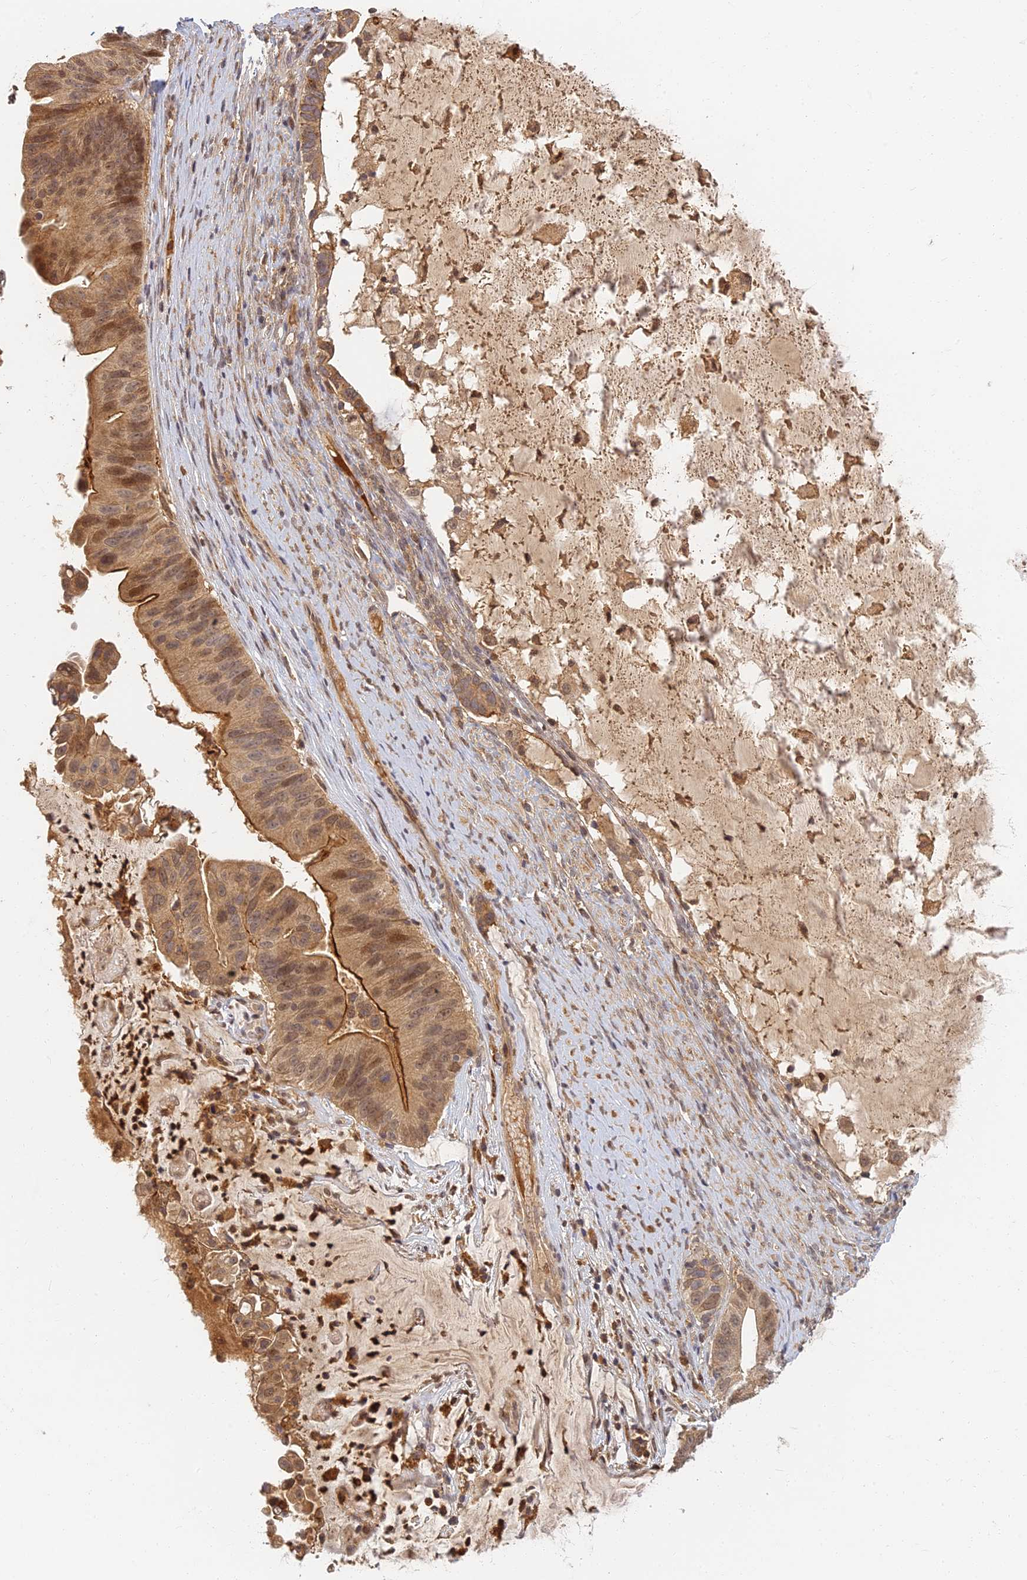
{"staining": {"intensity": "moderate", "quantity": ">75%", "location": "cytoplasmic/membranous"}, "tissue": "ovarian cancer", "cell_type": "Tumor cells", "image_type": "cancer", "snomed": [{"axis": "morphology", "description": "Cystadenocarcinoma, mucinous, NOS"}, {"axis": "topography", "description": "Ovary"}], "caption": "Immunohistochemical staining of human mucinous cystadenocarcinoma (ovarian) demonstrates moderate cytoplasmic/membranous protein expression in about >75% of tumor cells.", "gene": "RGL3", "patient": {"sex": "female", "age": 61}}